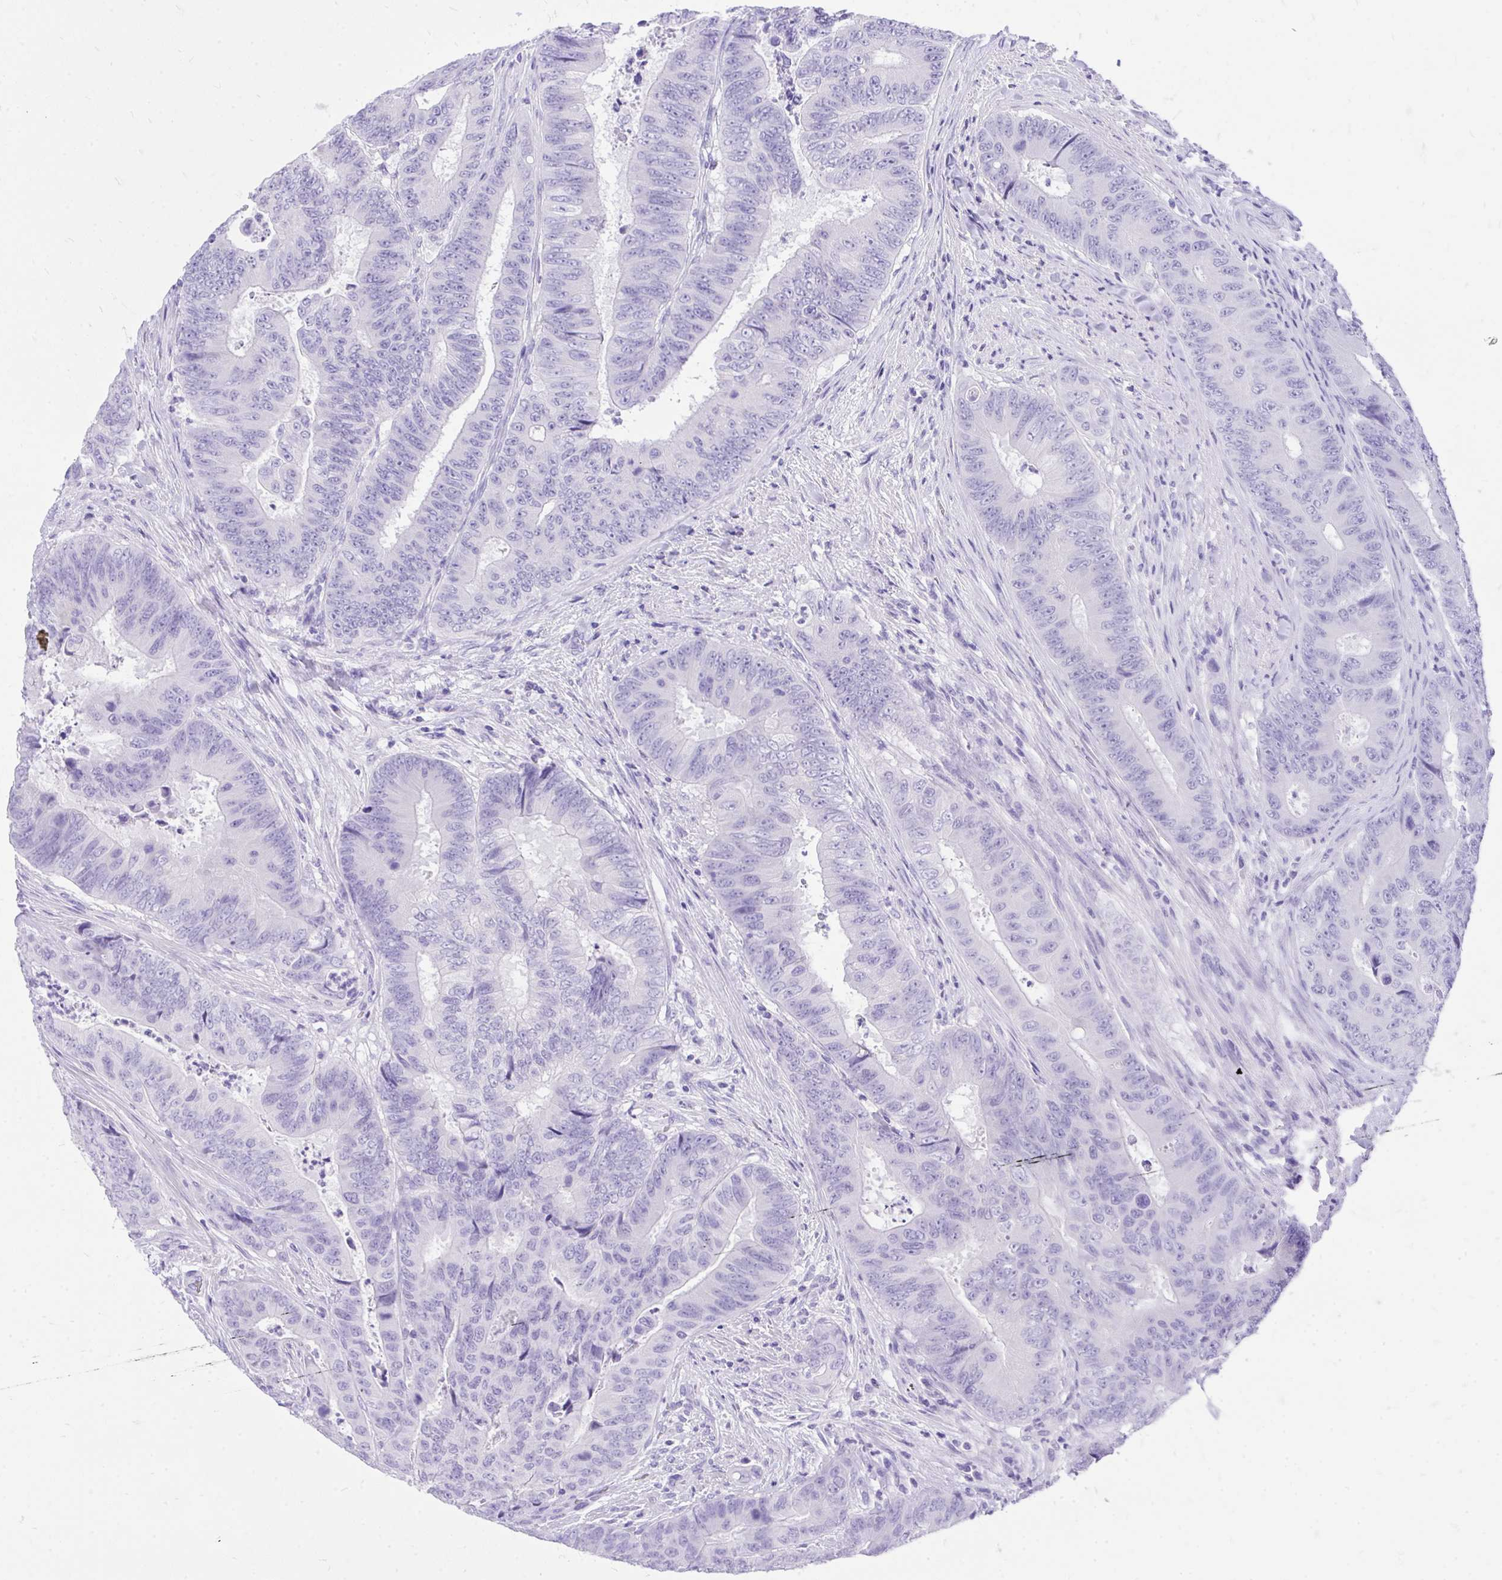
{"staining": {"intensity": "negative", "quantity": "none", "location": "none"}, "tissue": "colorectal cancer", "cell_type": "Tumor cells", "image_type": "cancer", "snomed": [{"axis": "morphology", "description": "Adenocarcinoma, NOS"}, {"axis": "topography", "description": "Colon"}], "caption": "This is an immunohistochemistry (IHC) micrograph of human colorectal cancer. There is no staining in tumor cells.", "gene": "MON1A", "patient": {"sex": "female", "age": 48}}